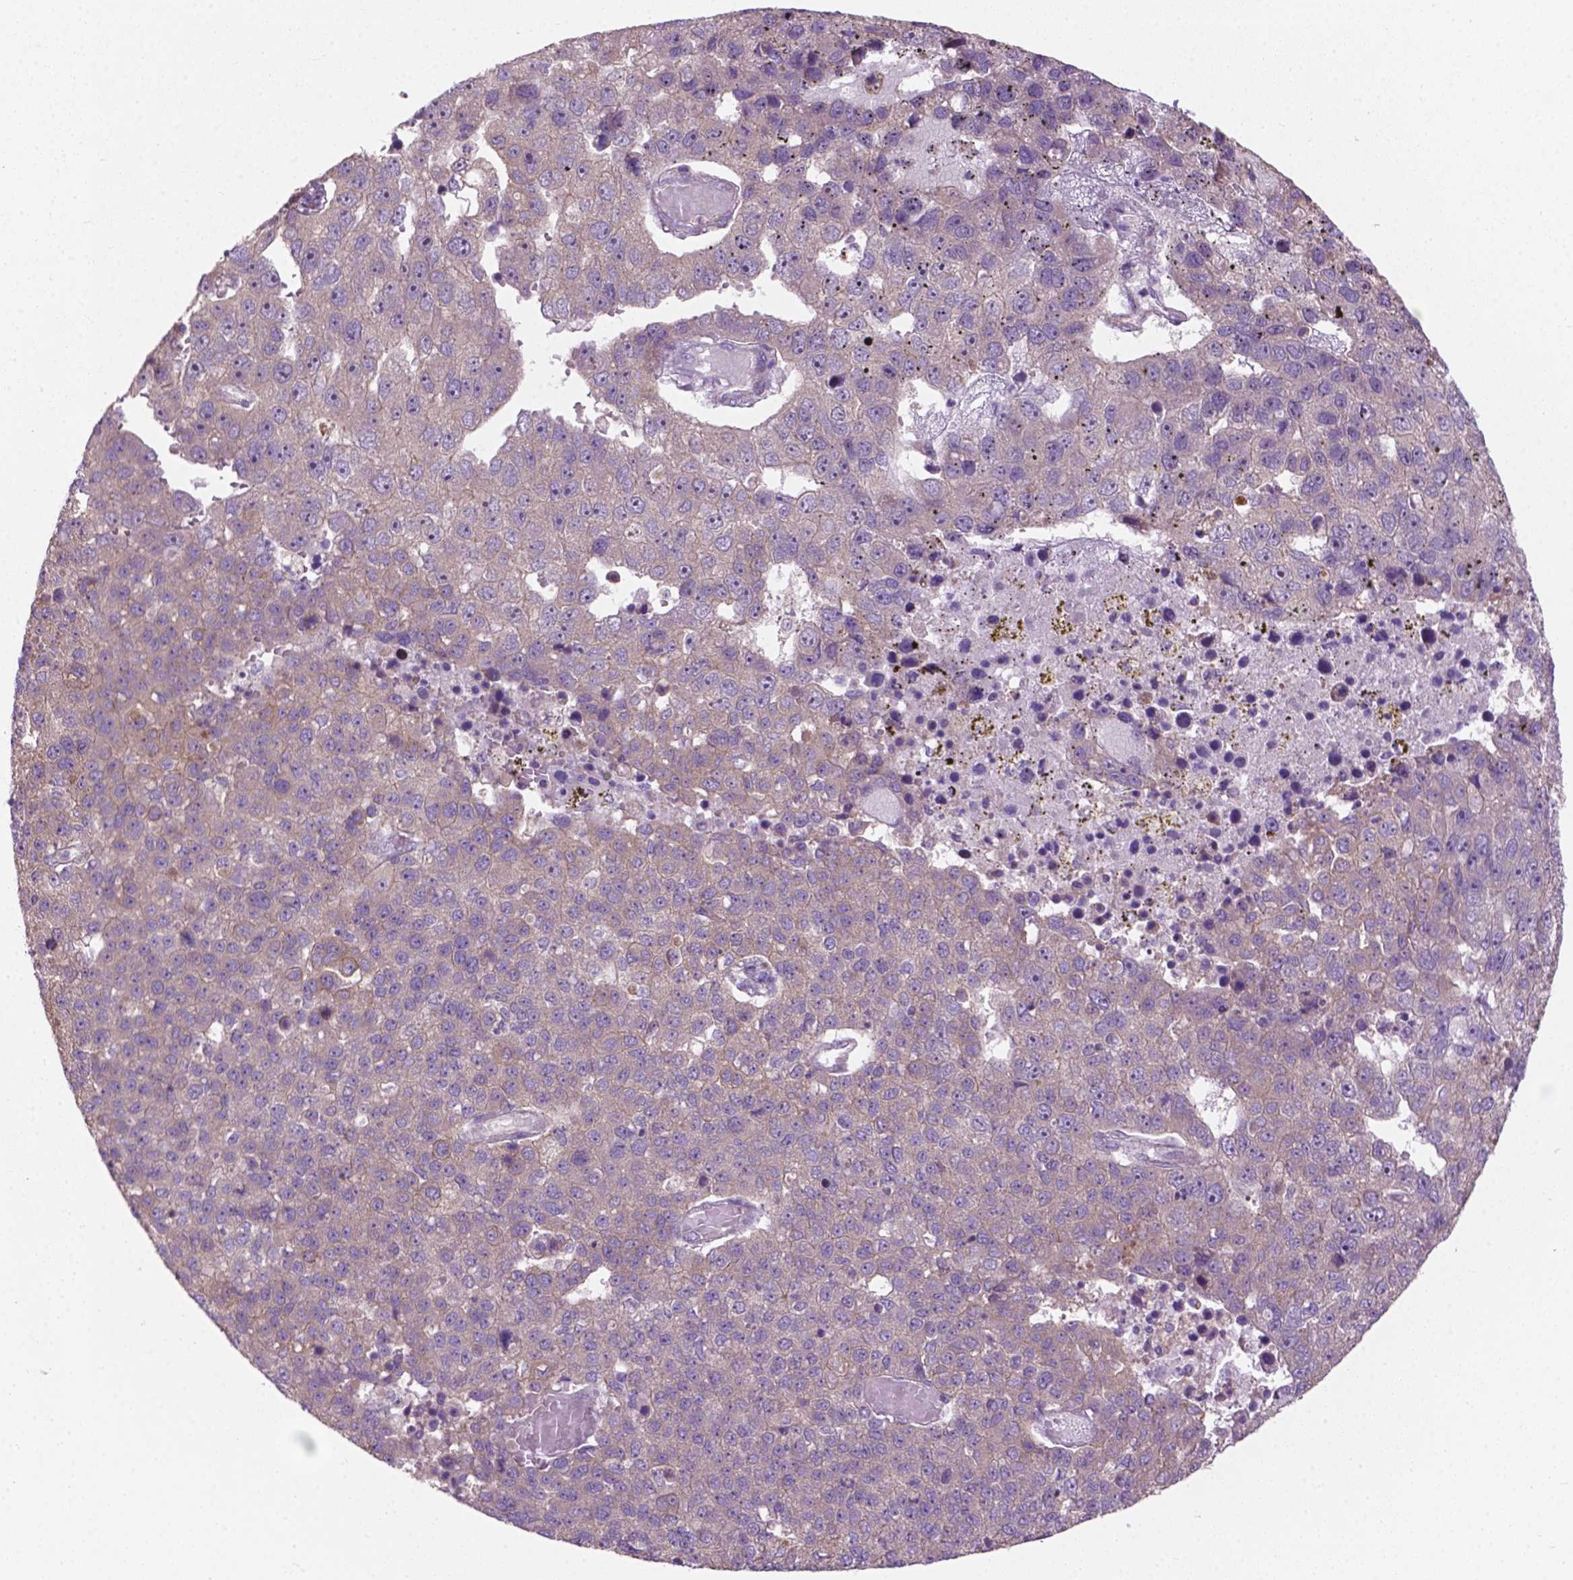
{"staining": {"intensity": "negative", "quantity": "none", "location": "none"}, "tissue": "pancreatic cancer", "cell_type": "Tumor cells", "image_type": "cancer", "snomed": [{"axis": "morphology", "description": "Adenocarcinoma, NOS"}, {"axis": "topography", "description": "Pancreas"}], "caption": "Immunohistochemical staining of human pancreatic adenocarcinoma demonstrates no significant expression in tumor cells.", "gene": "MZT1", "patient": {"sex": "female", "age": 61}}